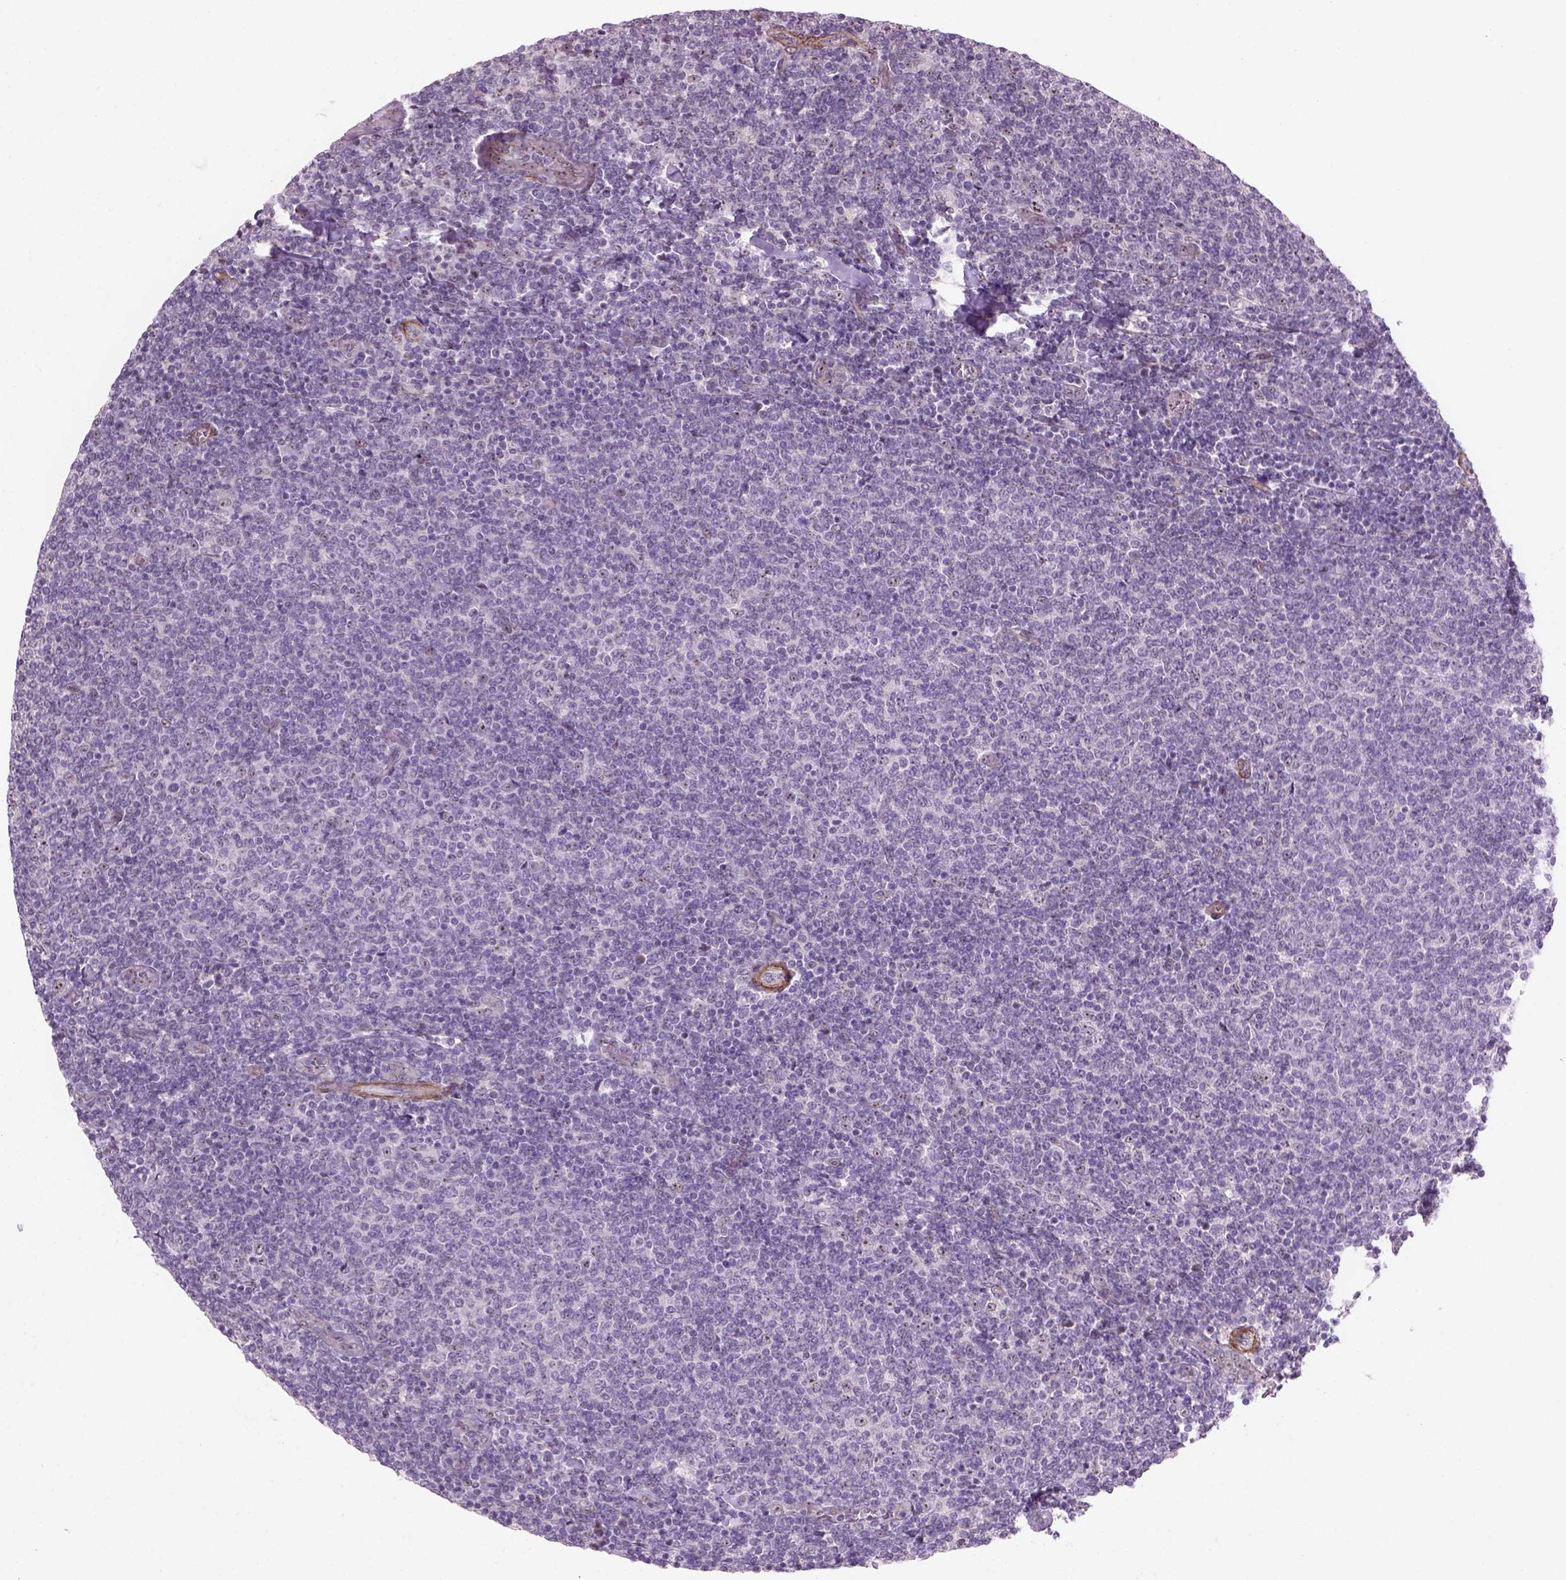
{"staining": {"intensity": "negative", "quantity": "none", "location": "none"}, "tissue": "lymphoma", "cell_type": "Tumor cells", "image_type": "cancer", "snomed": [{"axis": "morphology", "description": "Malignant lymphoma, non-Hodgkin's type, Low grade"}, {"axis": "topography", "description": "Lymph node"}], "caption": "Tumor cells are negative for protein expression in human lymphoma.", "gene": "RRS1", "patient": {"sex": "male", "age": 52}}